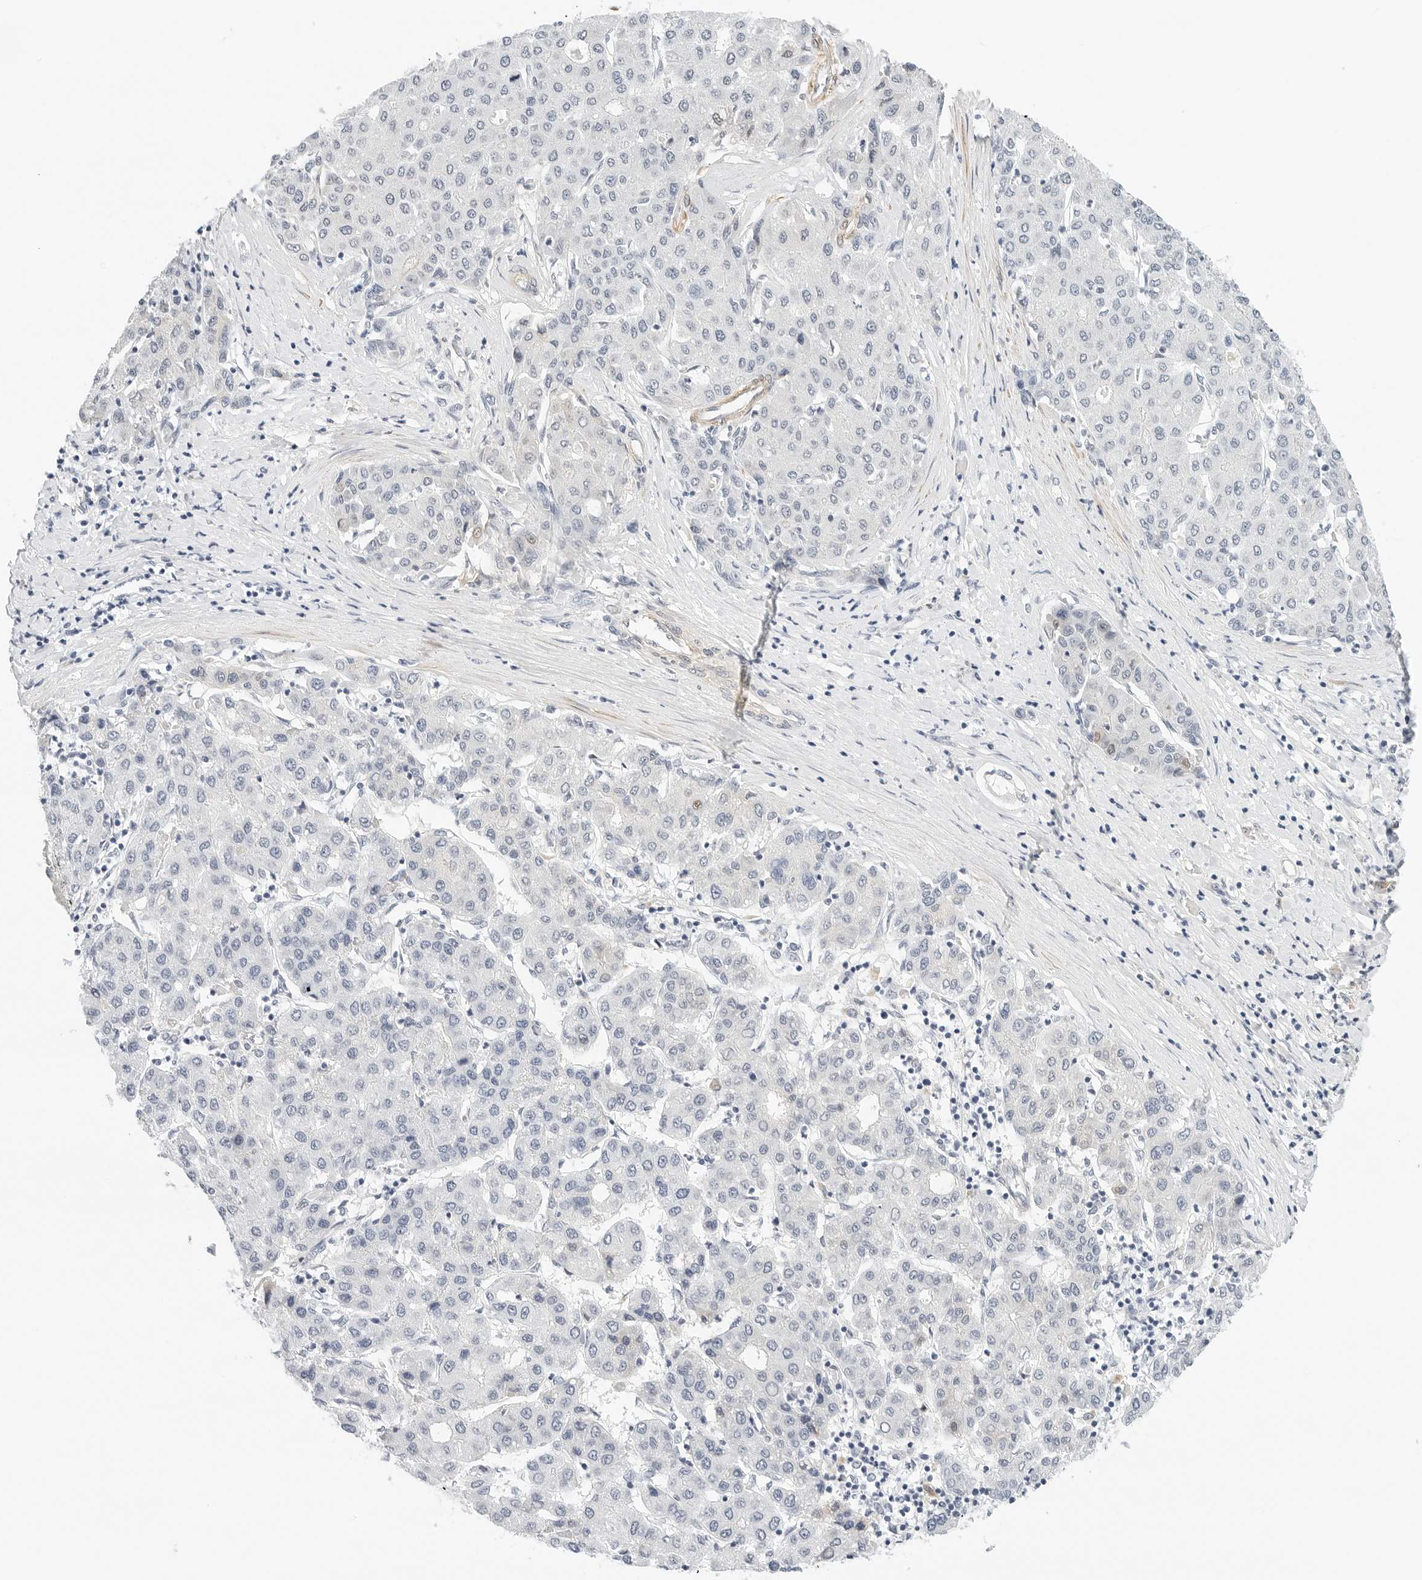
{"staining": {"intensity": "negative", "quantity": "none", "location": "none"}, "tissue": "liver cancer", "cell_type": "Tumor cells", "image_type": "cancer", "snomed": [{"axis": "morphology", "description": "Carcinoma, Hepatocellular, NOS"}, {"axis": "topography", "description": "Liver"}], "caption": "A histopathology image of human hepatocellular carcinoma (liver) is negative for staining in tumor cells. (Brightfield microscopy of DAB immunohistochemistry (IHC) at high magnification).", "gene": "PKDCC", "patient": {"sex": "male", "age": 65}}